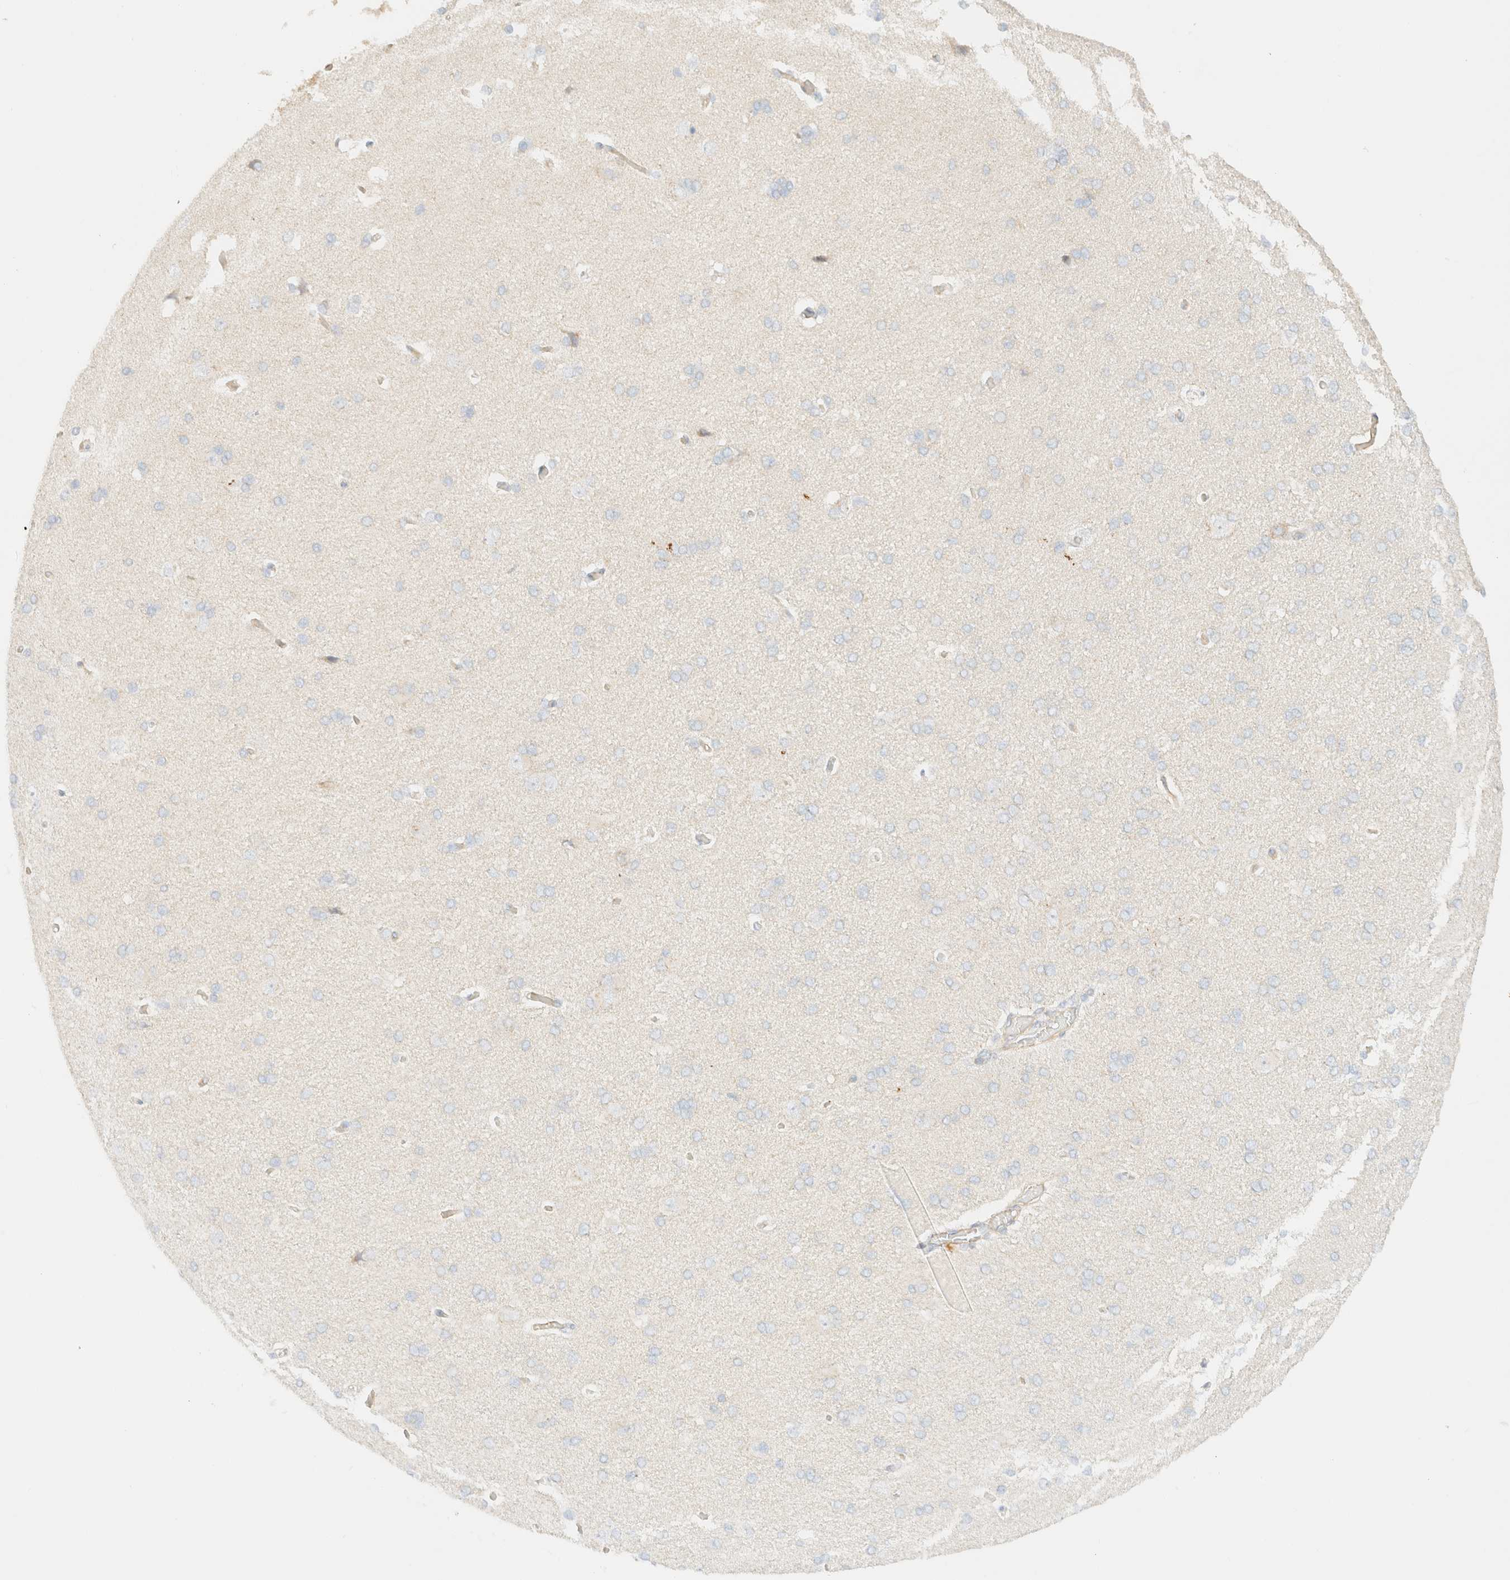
{"staining": {"intensity": "moderate", "quantity": "25%-75%", "location": "cytoplasmic/membranous"}, "tissue": "cerebral cortex", "cell_type": "Endothelial cells", "image_type": "normal", "snomed": [{"axis": "morphology", "description": "Normal tissue, NOS"}, {"axis": "topography", "description": "Cerebral cortex"}], "caption": "Cerebral cortex was stained to show a protein in brown. There is medium levels of moderate cytoplasmic/membranous staining in about 25%-75% of endothelial cells. (DAB (3,3'-diaminobenzidine) IHC with brightfield microscopy, high magnification).", "gene": "MYO10", "patient": {"sex": "male", "age": 62}}